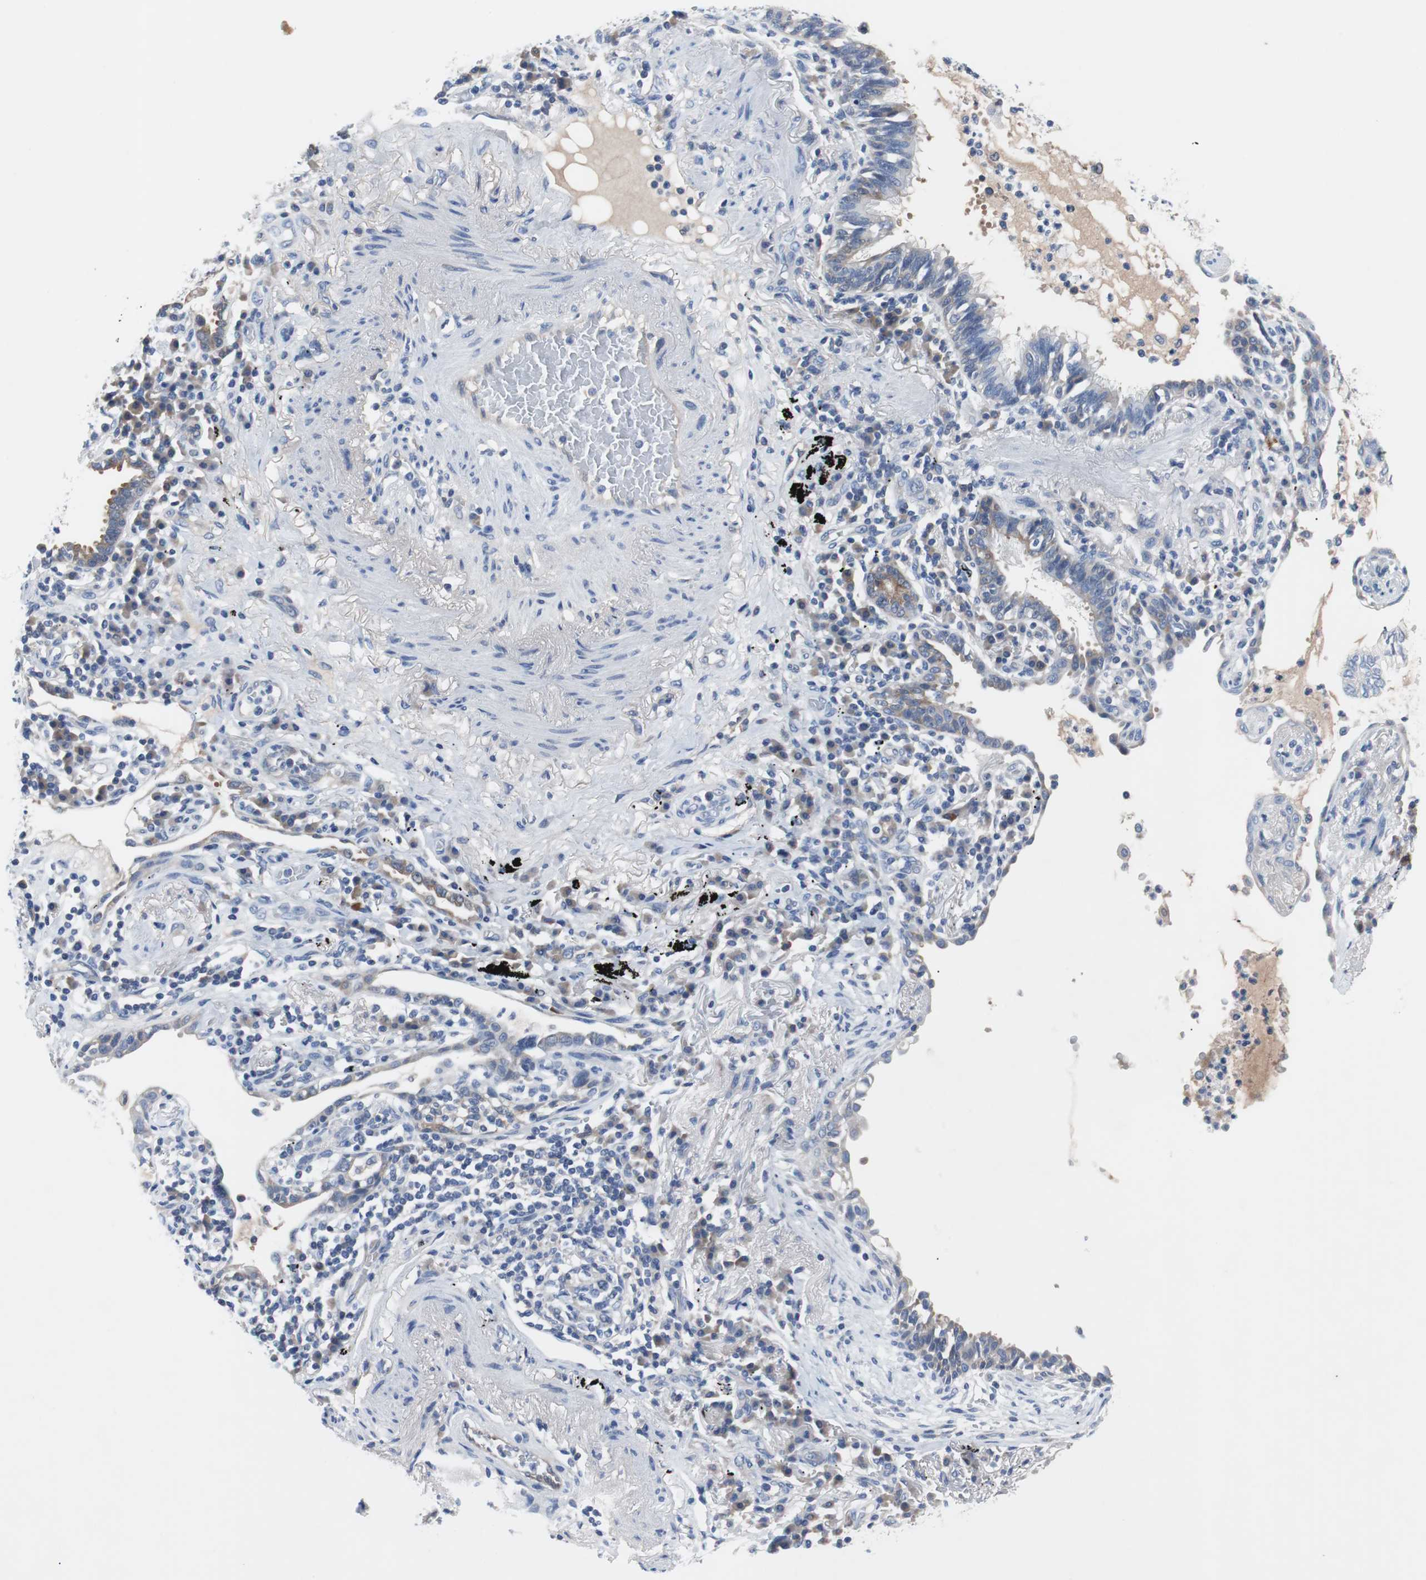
{"staining": {"intensity": "weak", "quantity": "25%-75%", "location": "cytoplasmic/membranous"}, "tissue": "lung cancer", "cell_type": "Tumor cells", "image_type": "cancer", "snomed": [{"axis": "morphology", "description": "Adenocarcinoma, NOS"}, {"axis": "topography", "description": "Lung"}], "caption": "DAB immunohistochemical staining of adenocarcinoma (lung) exhibits weak cytoplasmic/membranous protein expression in about 25%-75% of tumor cells.", "gene": "EEF2K", "patient": {"sex": "female", "age": 70}}